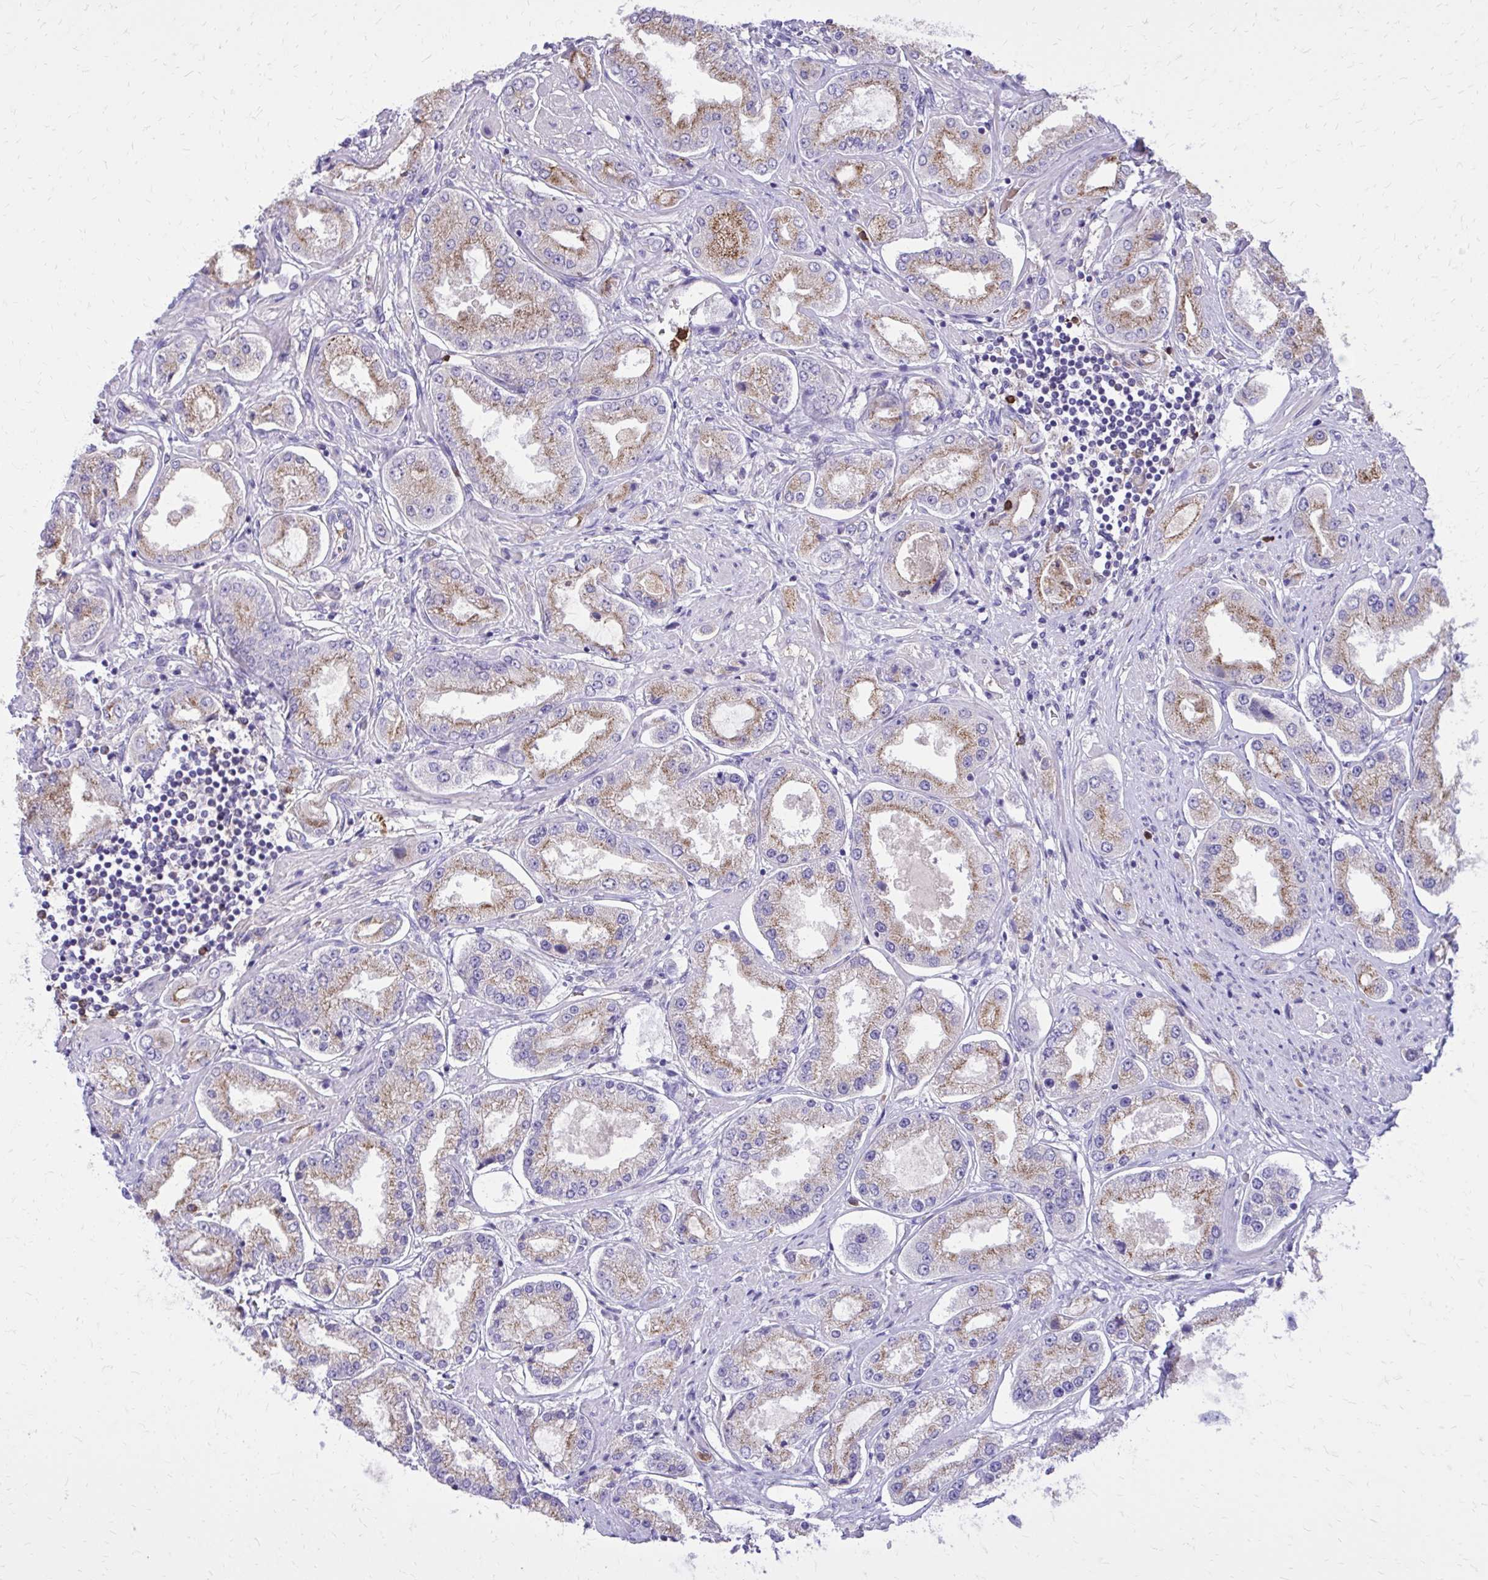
{"staining": {"intensity": "weak", "quantity": ">75%", "location": "cytoplasmic/membranous"}, "tissue": "prostate cancer", "cell_type": "Tumor cells", "image_type": "cancer", "snomed": [{"axis": "morphology", "description": "Adenocarcinoma, High grade"}, {"axis": "topography", "description": "Prostate"}], "caption": "Immunohistochemical staining of human prostate cancer (adenocarcinoma (high-grade)) exhibits low levels of weak cytoplasmic/membranous expression in approximately >75% of tumor cells.", "gene": "CAT", "patient": {"sex": "male", "age": 69}}